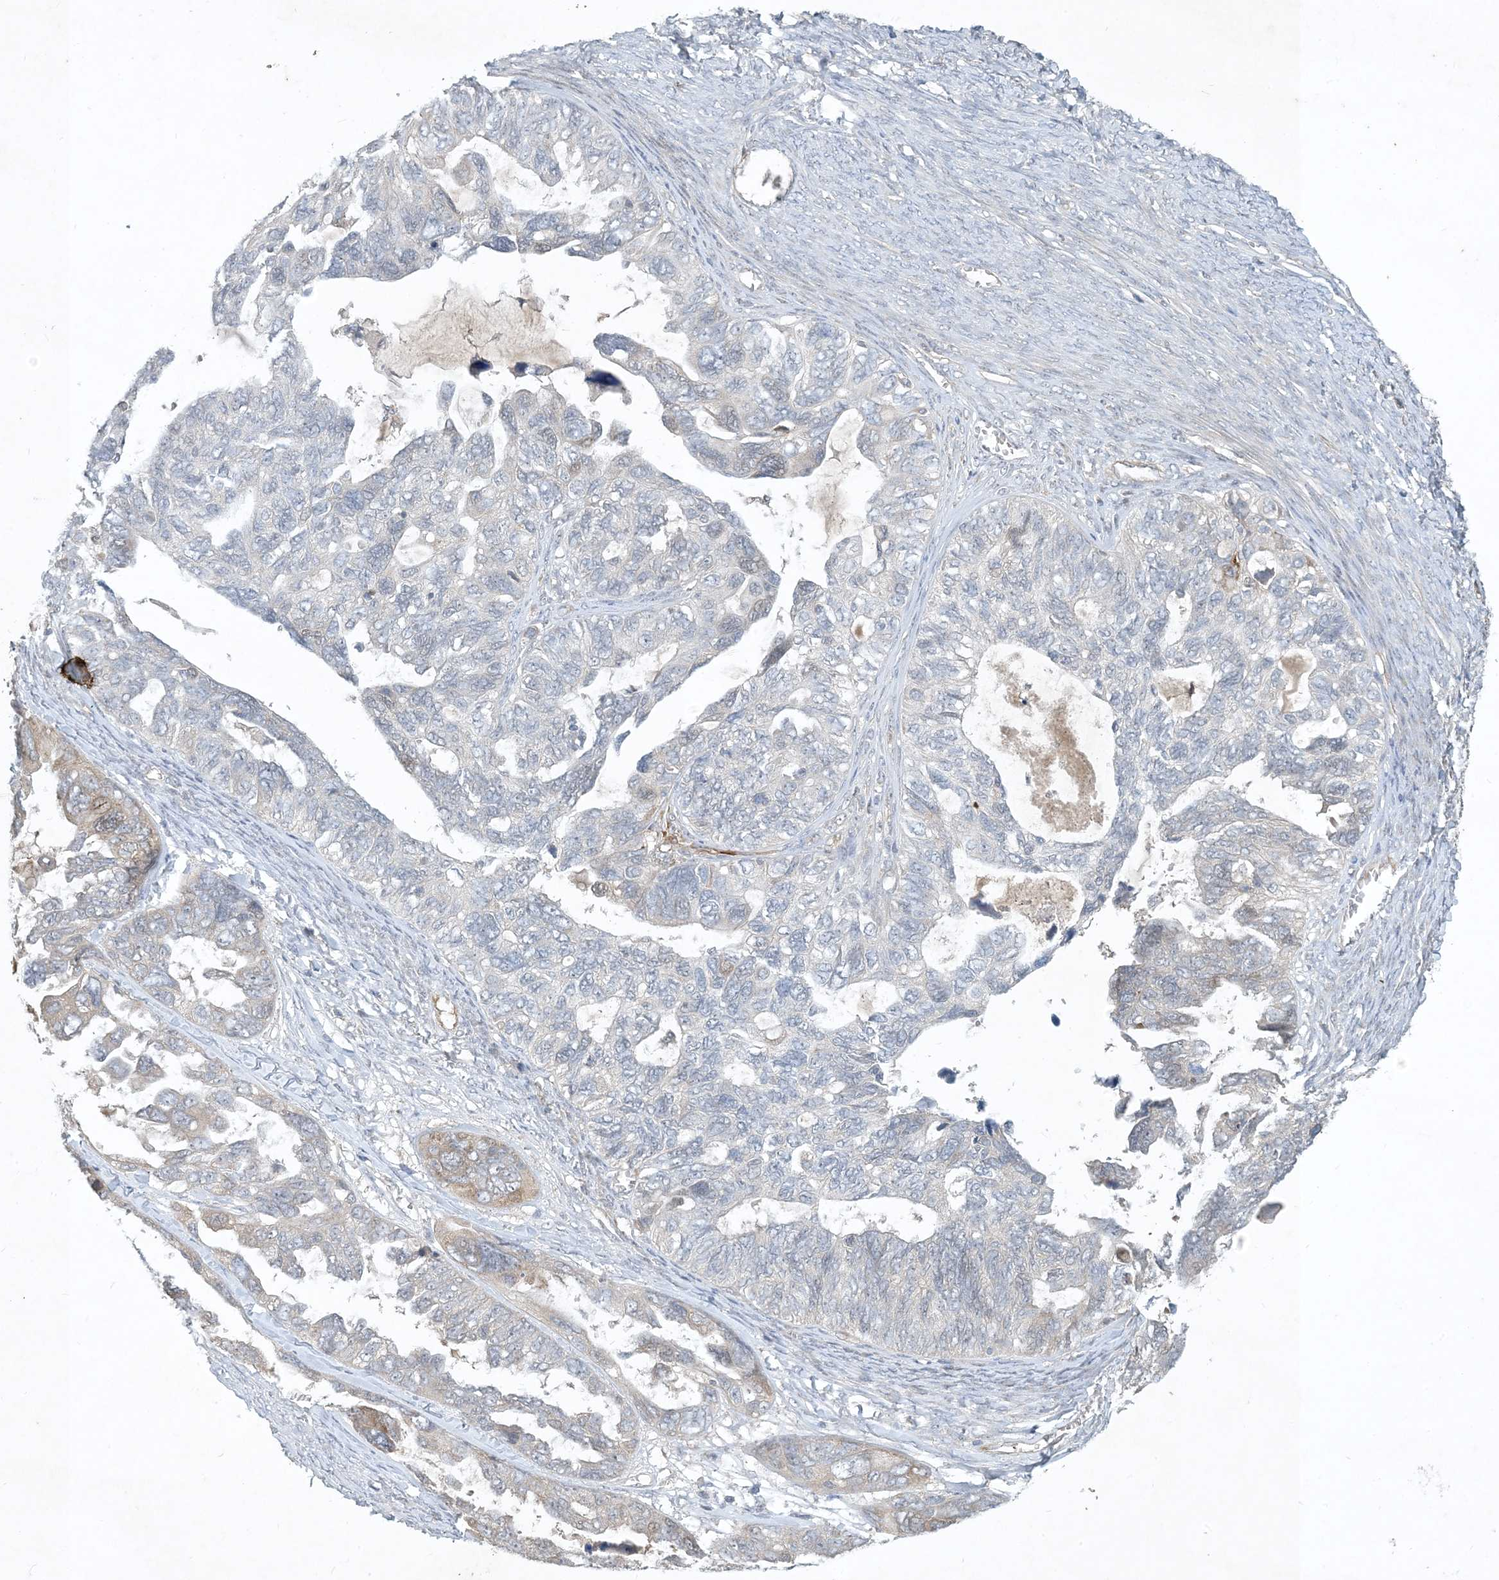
{"staining": {"intensity": "weak", "quantity": "<25%", "location": "cytoplasmic/membranous"}, "tissue": "ovarian cancer", "cell_type": "Tumor cells", "image_type": "cancer", "snomed": [{"axis": "morphology", "description": "Cystadenocarcinoma, serous, NOS"}, {"axis": "topography", "description": "Ovary"}], "caption": "DAB (3,3'-diaminobenzidine) immunohistochemical staining of human serous cystadenocarcinoma (ovarian) shows no significant staining in tumor cells.", "gene": "CDS1", "patient": {"sex": "female", "age": 79}}